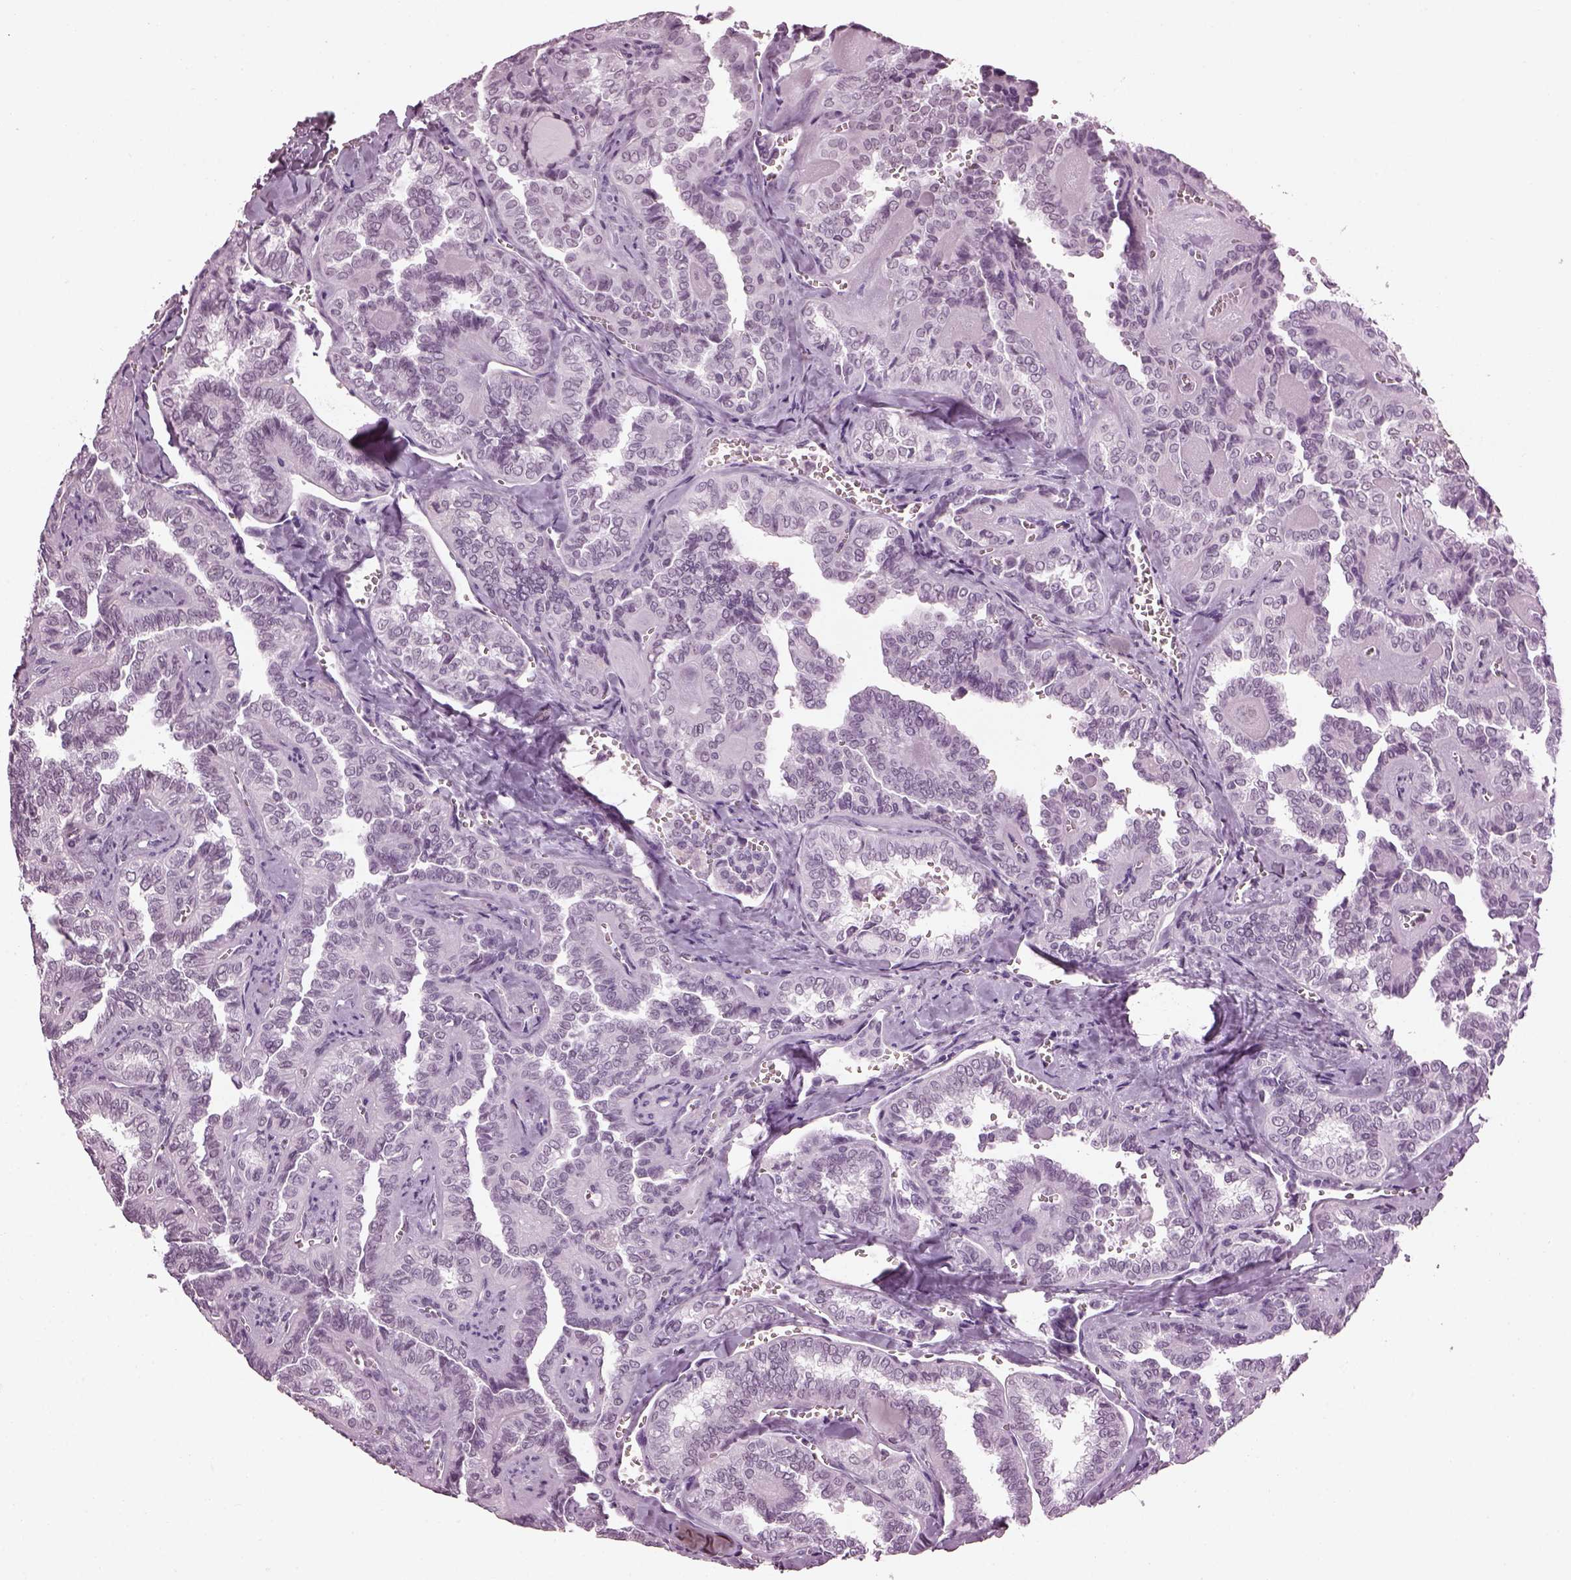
{"staining": {"intensity": "negative", "quantity": "none", "location": "none"}, "tissue": "thyroid cancer", "cell_type": "Tumor cells", "image_type": "cancer", "snomed": [{"axis": "morphology", "description": "Papillary adenocarcinoma, NOS"}, {"axis": "topography", "description": "Thyroid gland"}], "caption": "IHC image of human thyroid cancer (papillary adenocarcinoma) stained for a protein (brown), which shows no staining in tumor cells. (DAB immunohistochemistry, high magnification).", "gene": "ADGRG2", "patient": {"sex": "female", "age": 41}}